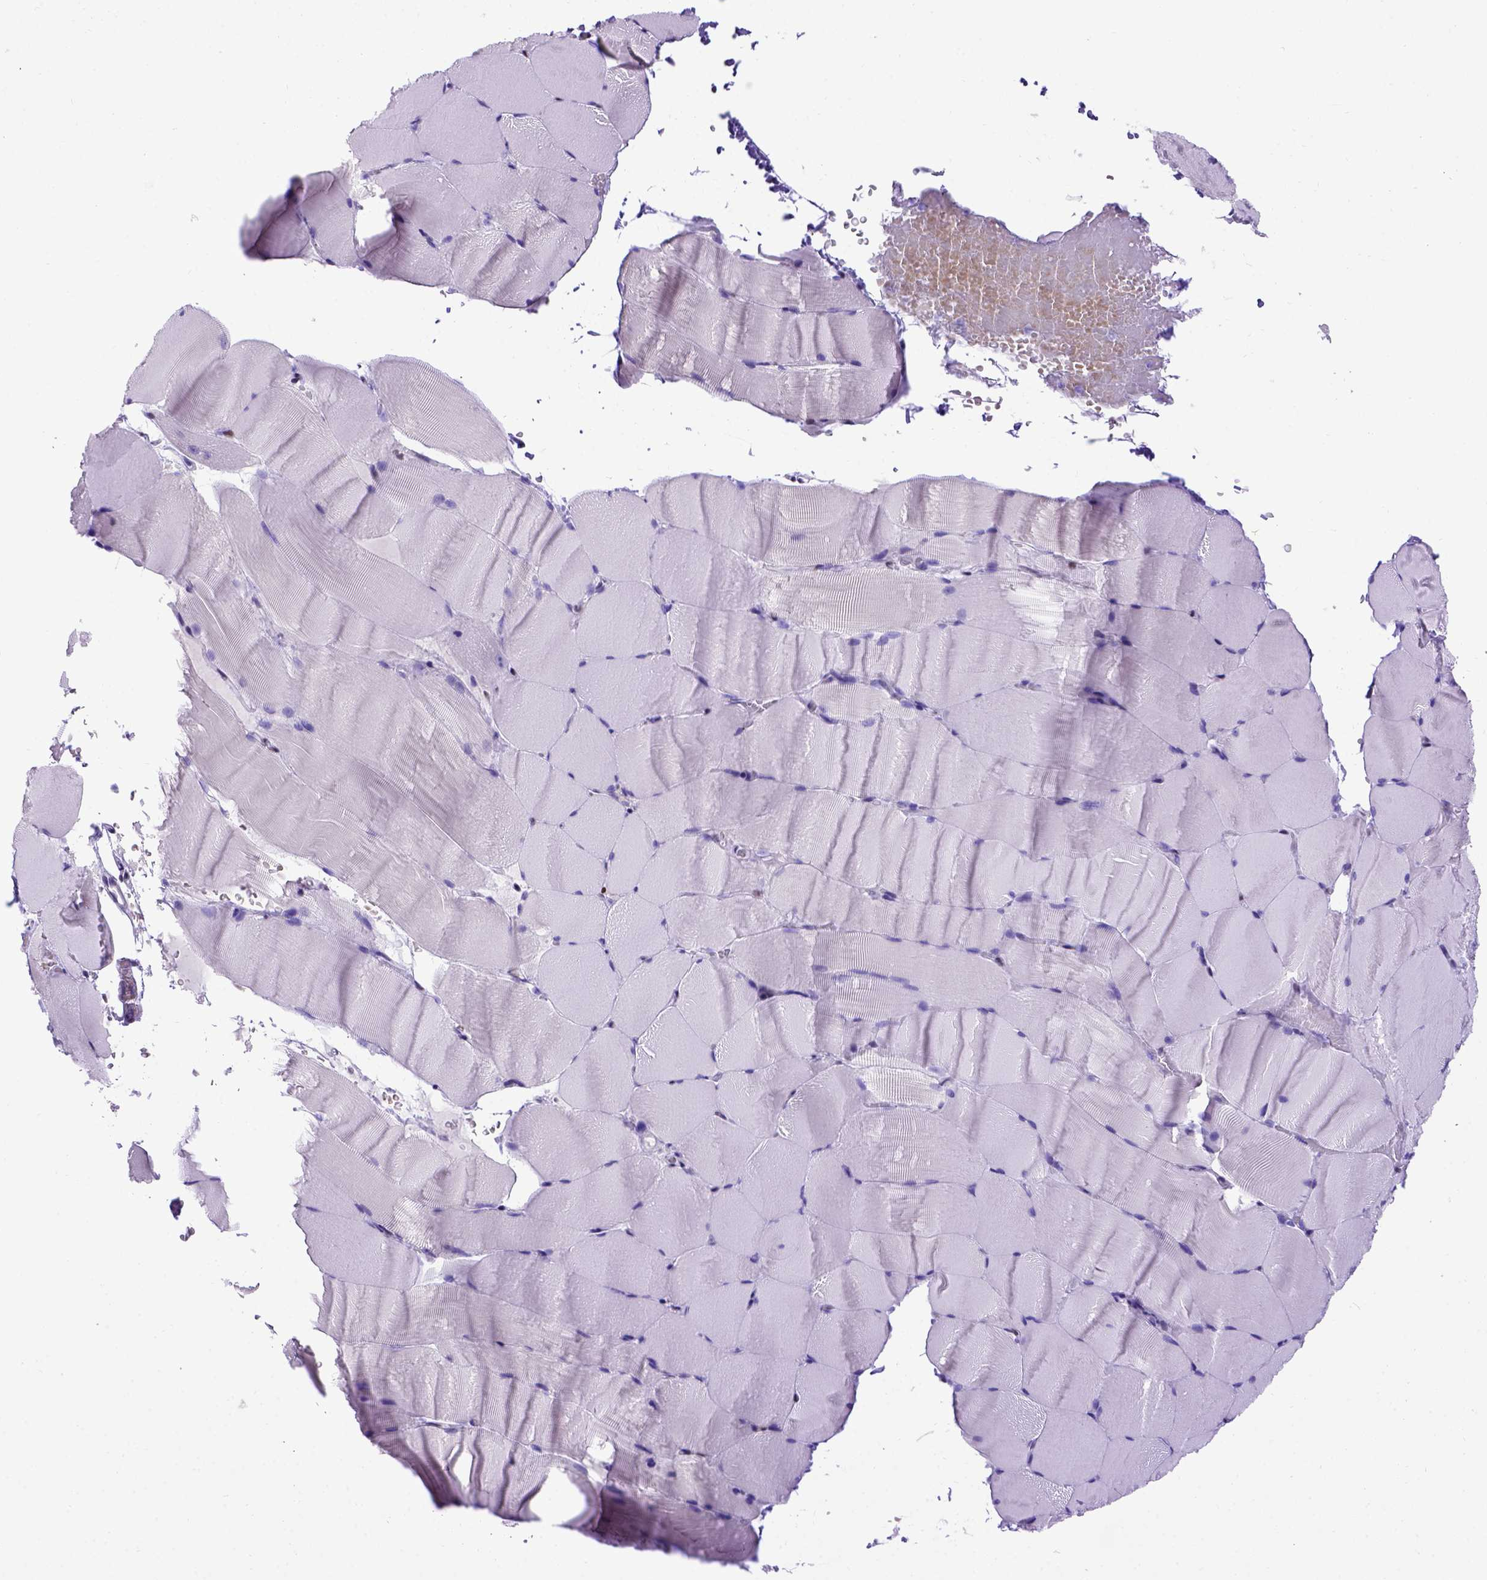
{"staining": {"intensity": "negative", "quantity": "none", "location": "none"}, "tissue": "skeletal muscle", "cell_type": "Myocytes", "image_type": "normal", "snomed": [{"axis": "morphology", "description": "Normal tissue, NOS"}, {"axis": "topography", "description": "Skeletal muscle"}], "caption": "Skeletal muscle was stained to show a protein in brown. There is no significant positivity in myocytes. Nuclei are stained in blue.", "gene": "MEOX2", "patient": {"sex": "female", "age": 37}}